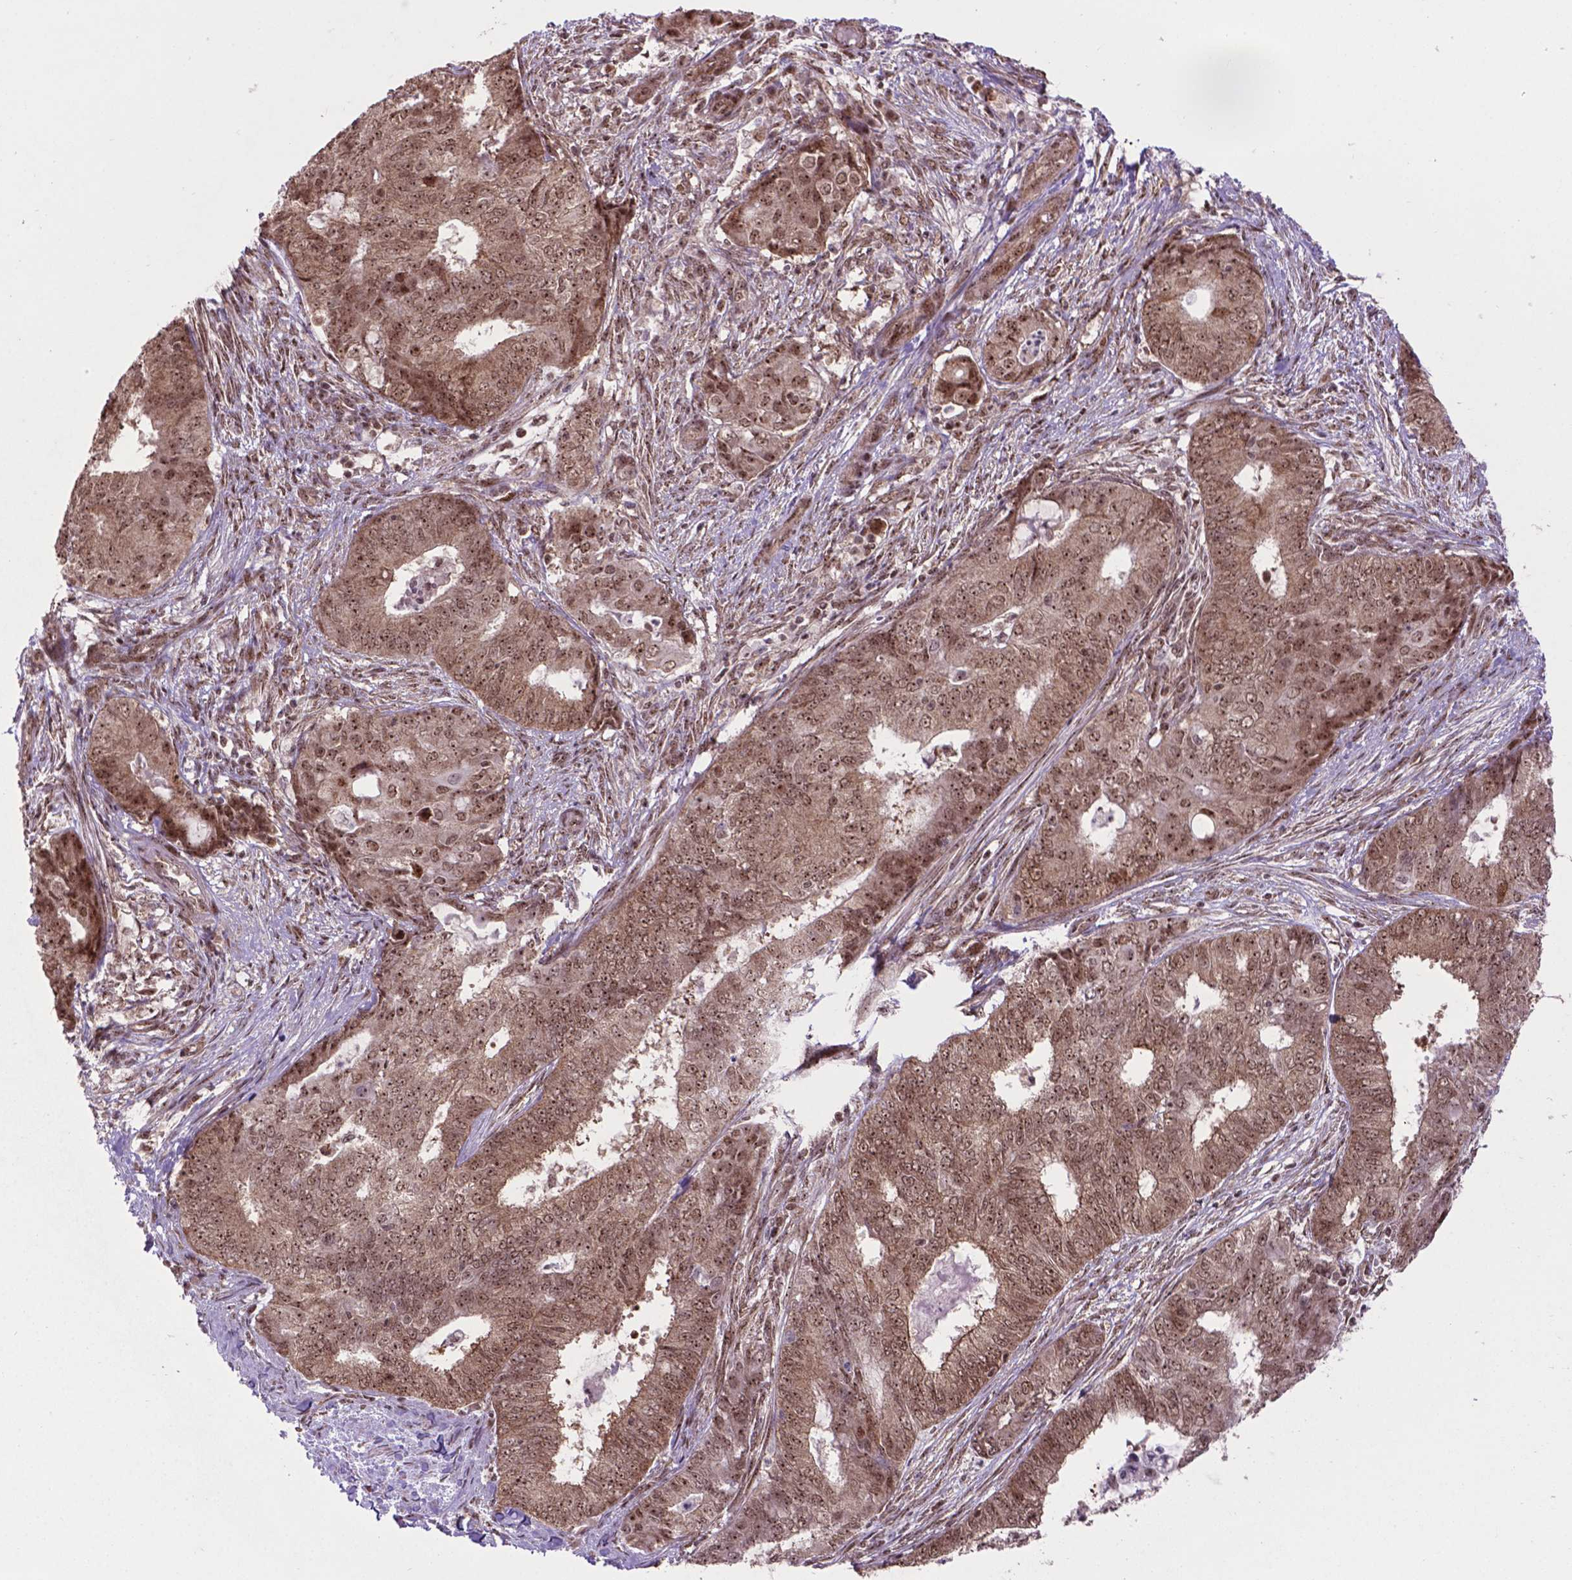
{"staining": {"intensity": "moderate", "quantity": ">75%", "location": "nuclear"}, "tissue": "endometrial cancer", "cell_type": "Tumor cells", "image_type": "cancer", "snomed": [{"axis": "morphology", "description": "Adenocarcinoma, NOS"}, {"axis": "topography", "description": "Endometrium"}], "caption": "DAB (3,3'-diaminobenzidine) immunohistochemical staining of endometrial cancer (adenocarcinoma) shows moderate nuclear protein expression in approximately >75% of tumor cells.", "gene": "CSNK2A1", "patient": {"sex": "female", "age": 62}}